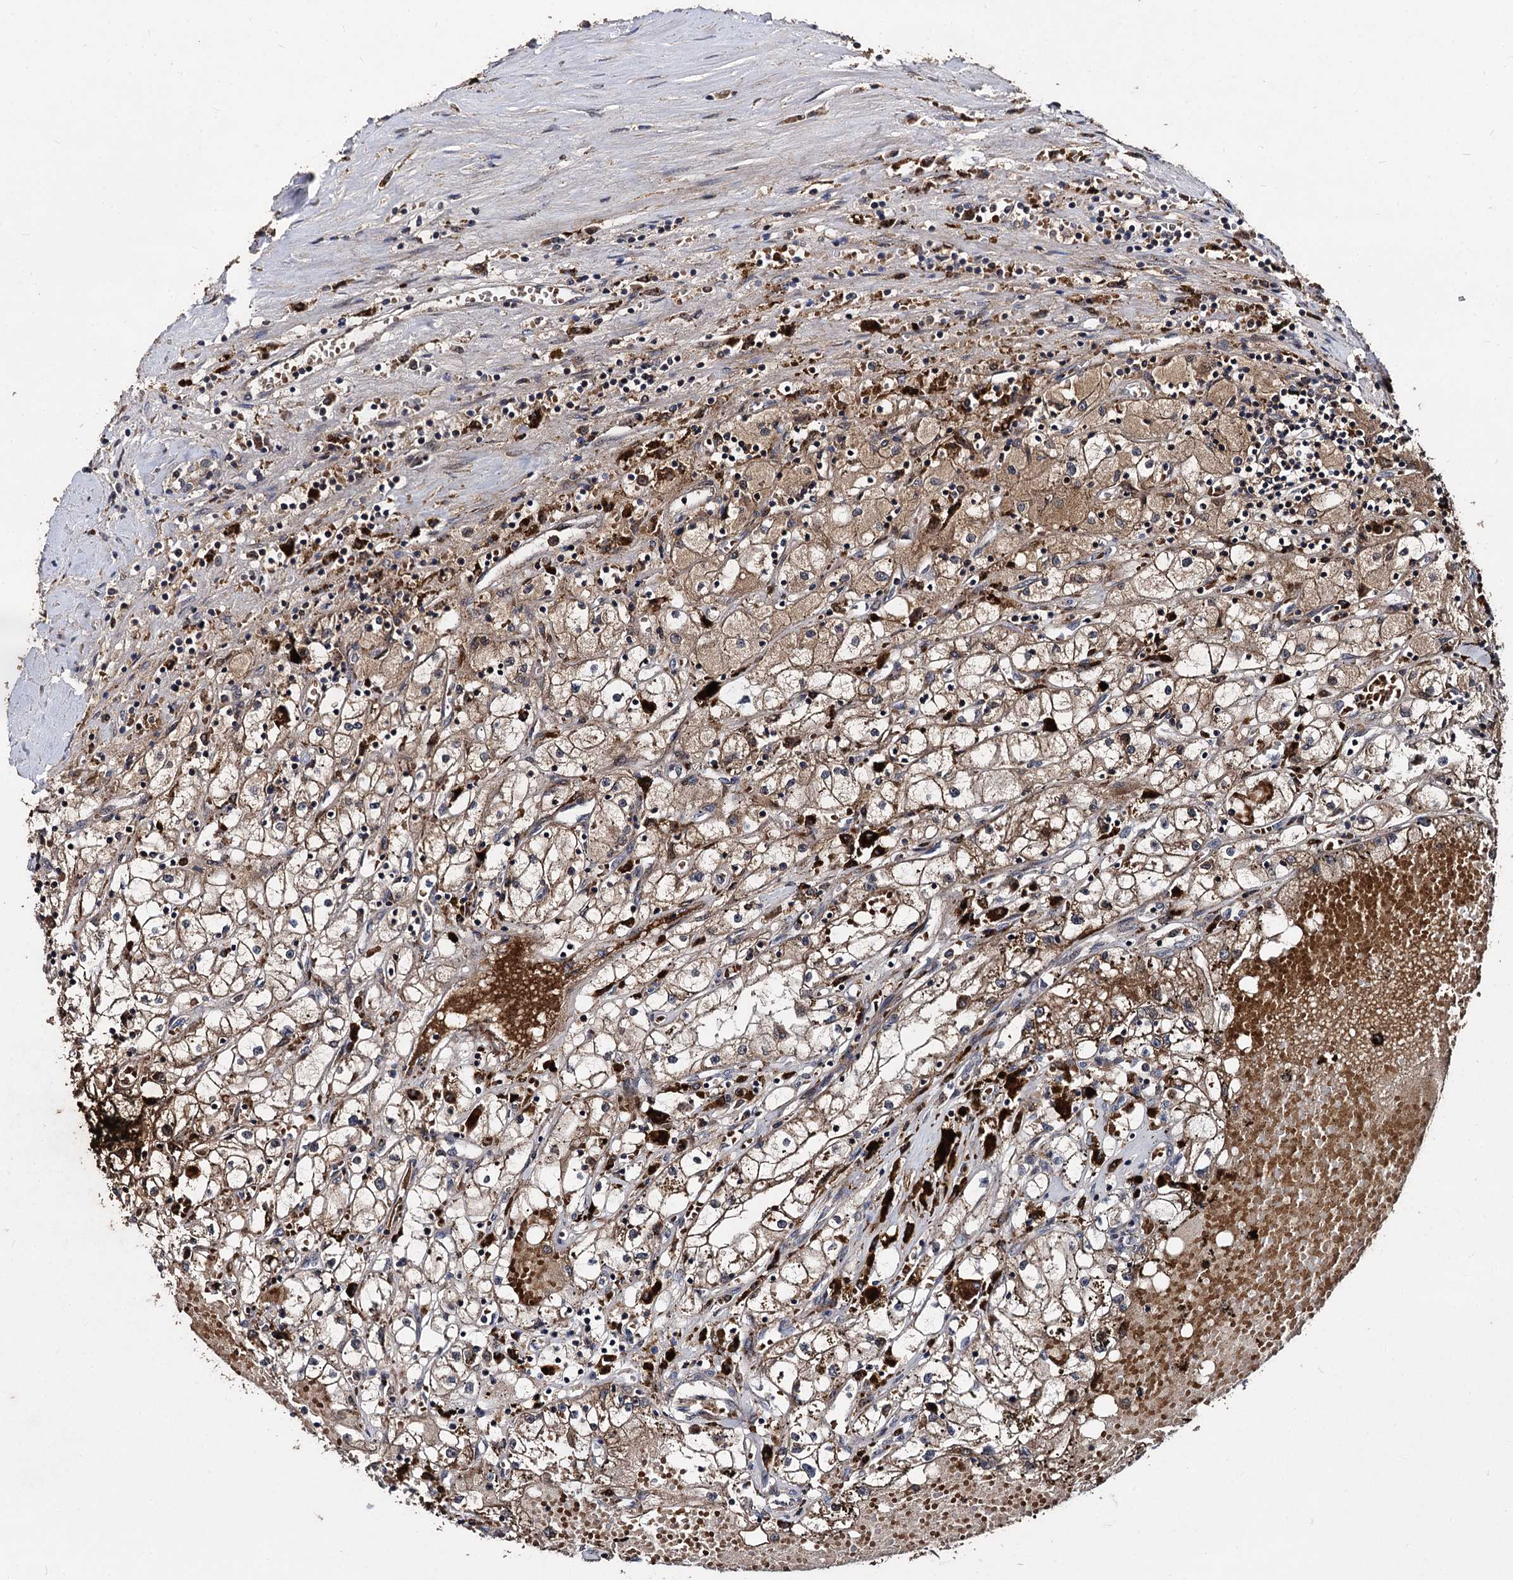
{"staining": {"intensity": "weak", "quantity": ">75%", "location": "cytoplasmic/membranous"}, "tissue": "renal cancer", "cell_type": "Tumor cells", "image_type": "cancer", "snomed": [{"axis": "morphology", "description": "Adenocarcinoma, NOS"}, {"axis": "topography", "description": "Kidney"}], "caption": "Renal adenocarcinoma stained with DAB immunohistochemistry (IHC) reveals low levels of weak cytoplasmic/membranous staining in about >75% of tumor cells.", "gene": "BCL2L2", "patient": {"sex": "male", "age": 56}}